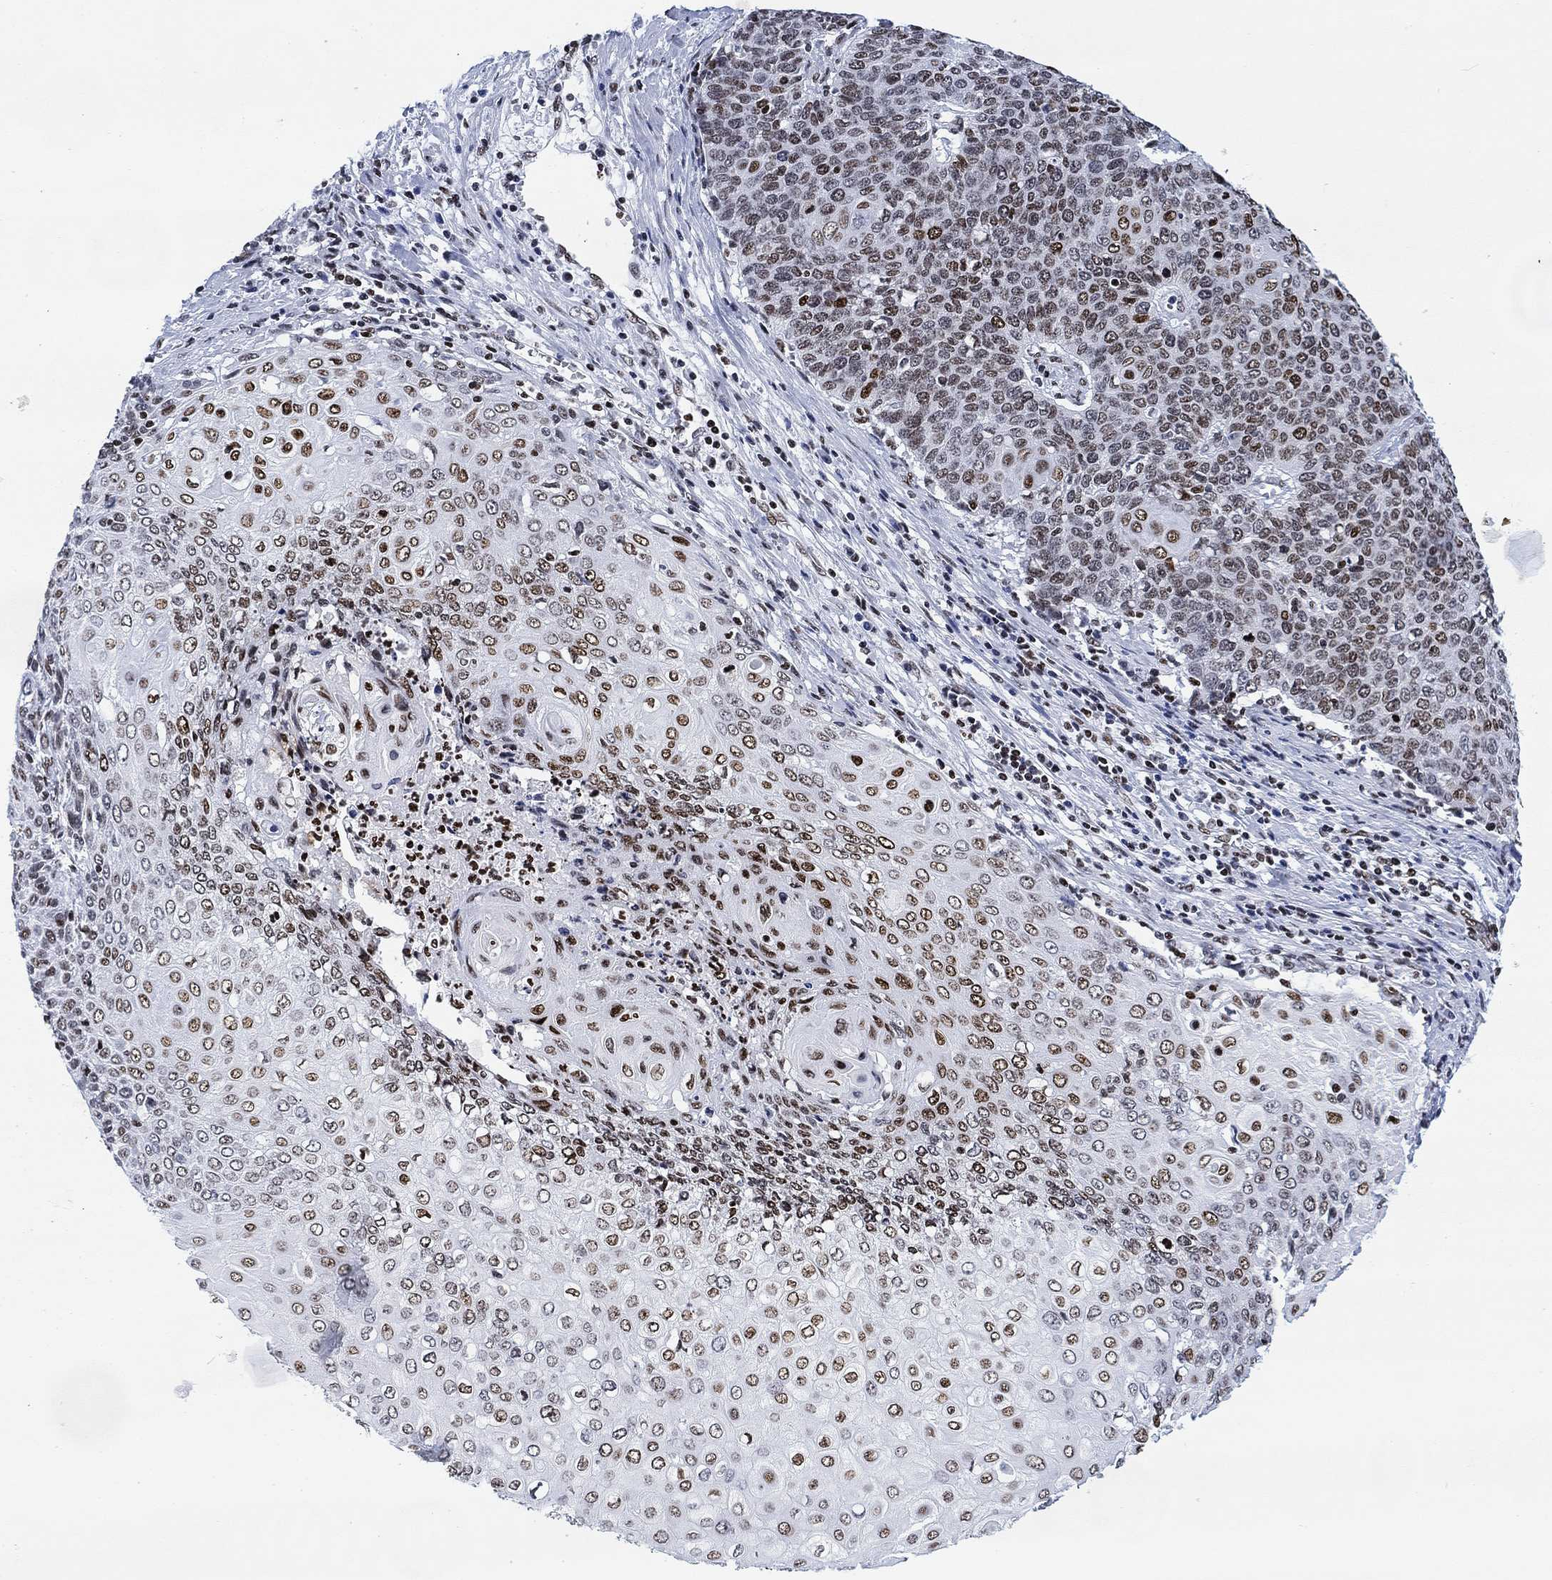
{"staining": {"intensity": "moderate", "quantity": "25%-75%", "location": "nuclear"}, "tissue": "cervical cancer", "cell_type": "Tumor cells", "image_type": "cancer", "snomed": [{"axis": "morphology", "description": "Squamous cell carcinoma, NOS"}, {"axis": "topography", "description": "Cervix"}], "caption": "Protein expression analysis of human squamous cell carcinoma (cervical) reveals moderate nuclear staining in approximately 25%-75% of tumor cells.", "gene": "H1-10", "patient": {"sex": "female", "age": 39}}